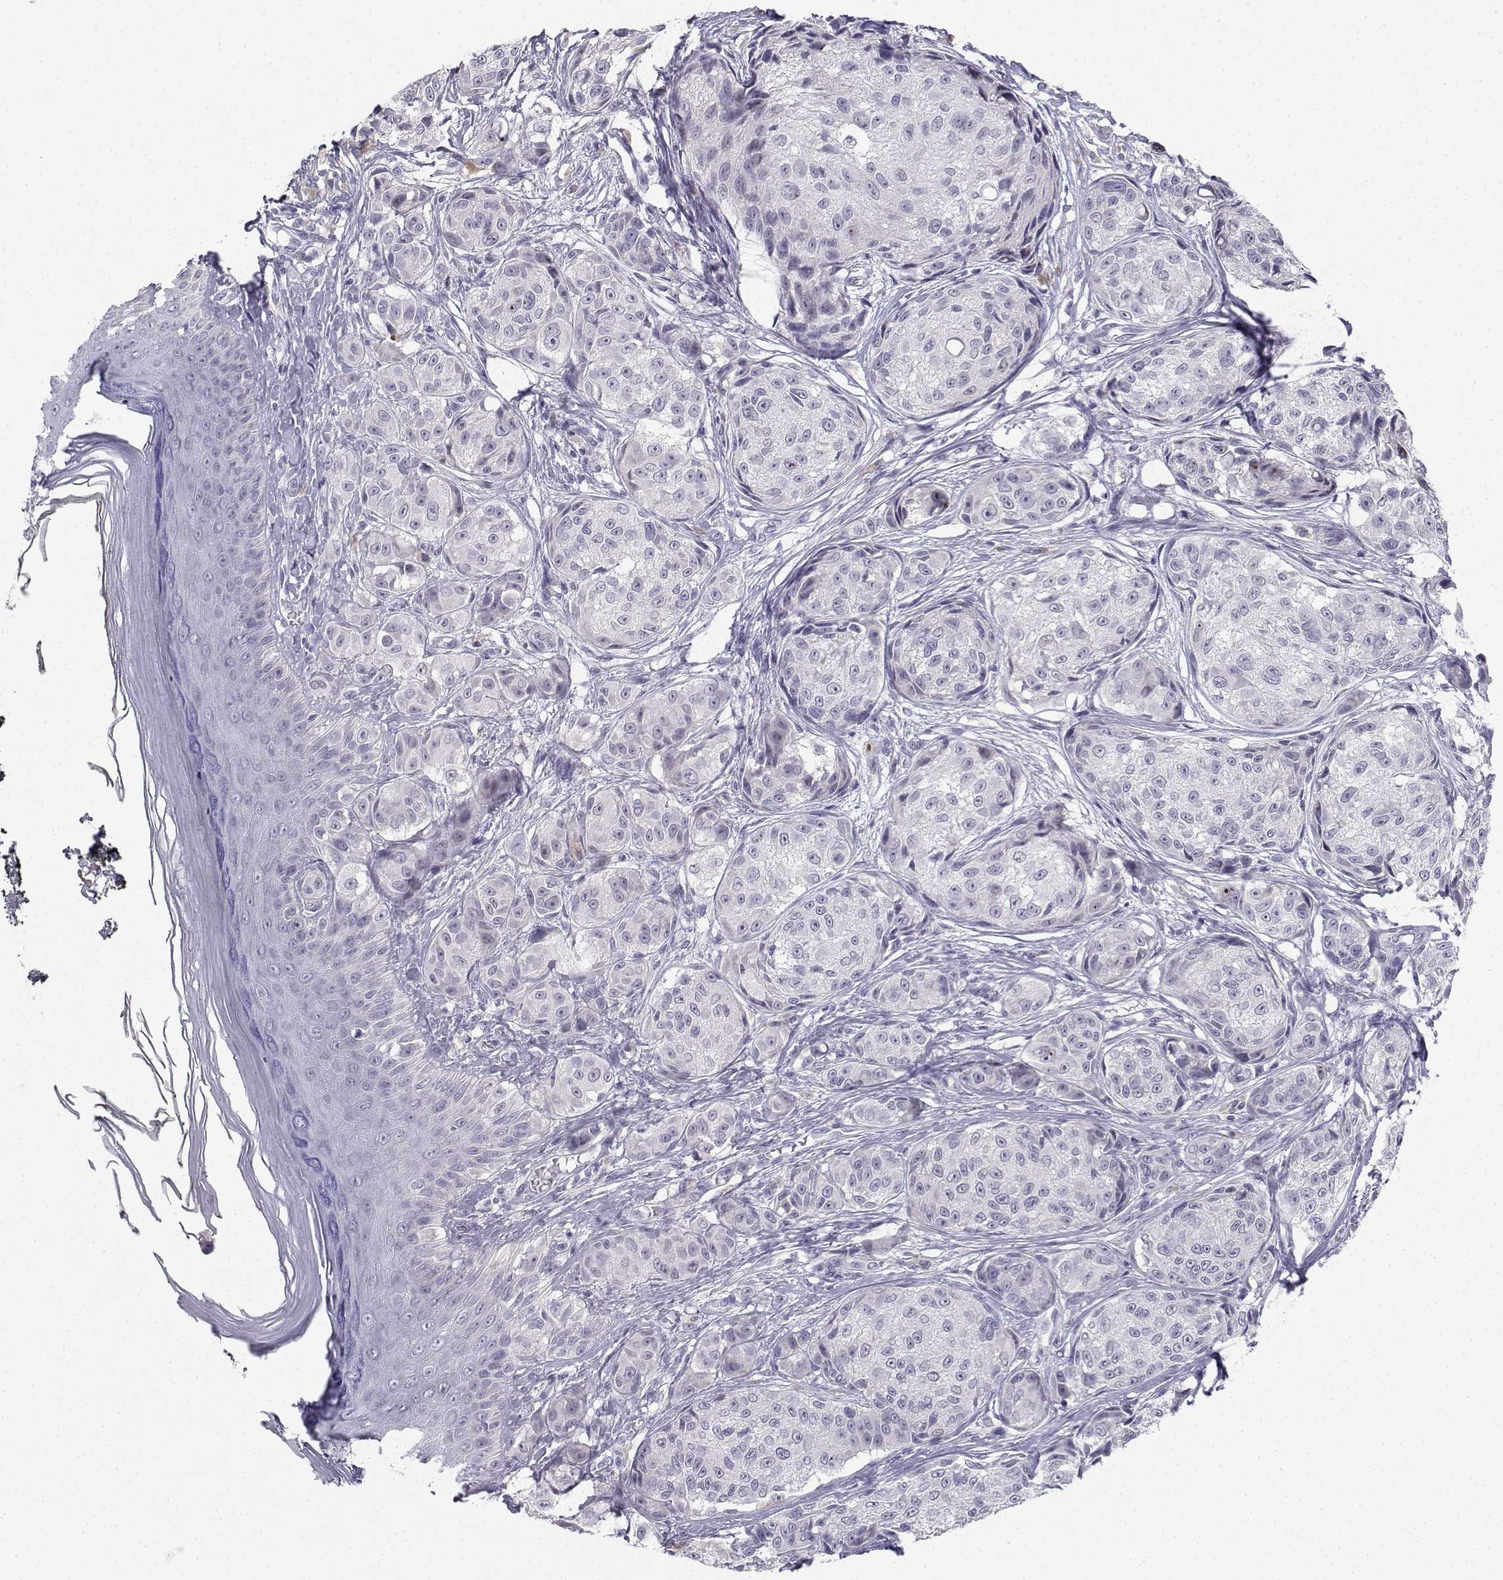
{"staining": {"intensity": "negative", "quantity": "none", "location": "none"}, "tissue": "melanoma", "cell_type": "Tumor cells", "image_type": "cancer", "snomed": [{"axis": "morphology", "description": "Malignant melanoma, NOS"}, {"axis": "topography", "description": "Skin"}], "caption": "The image demonstrates no staining of tumor cells in malignant melanoma.", "gene": "CALY", "patient": {"sex": "male", "age": 61}}